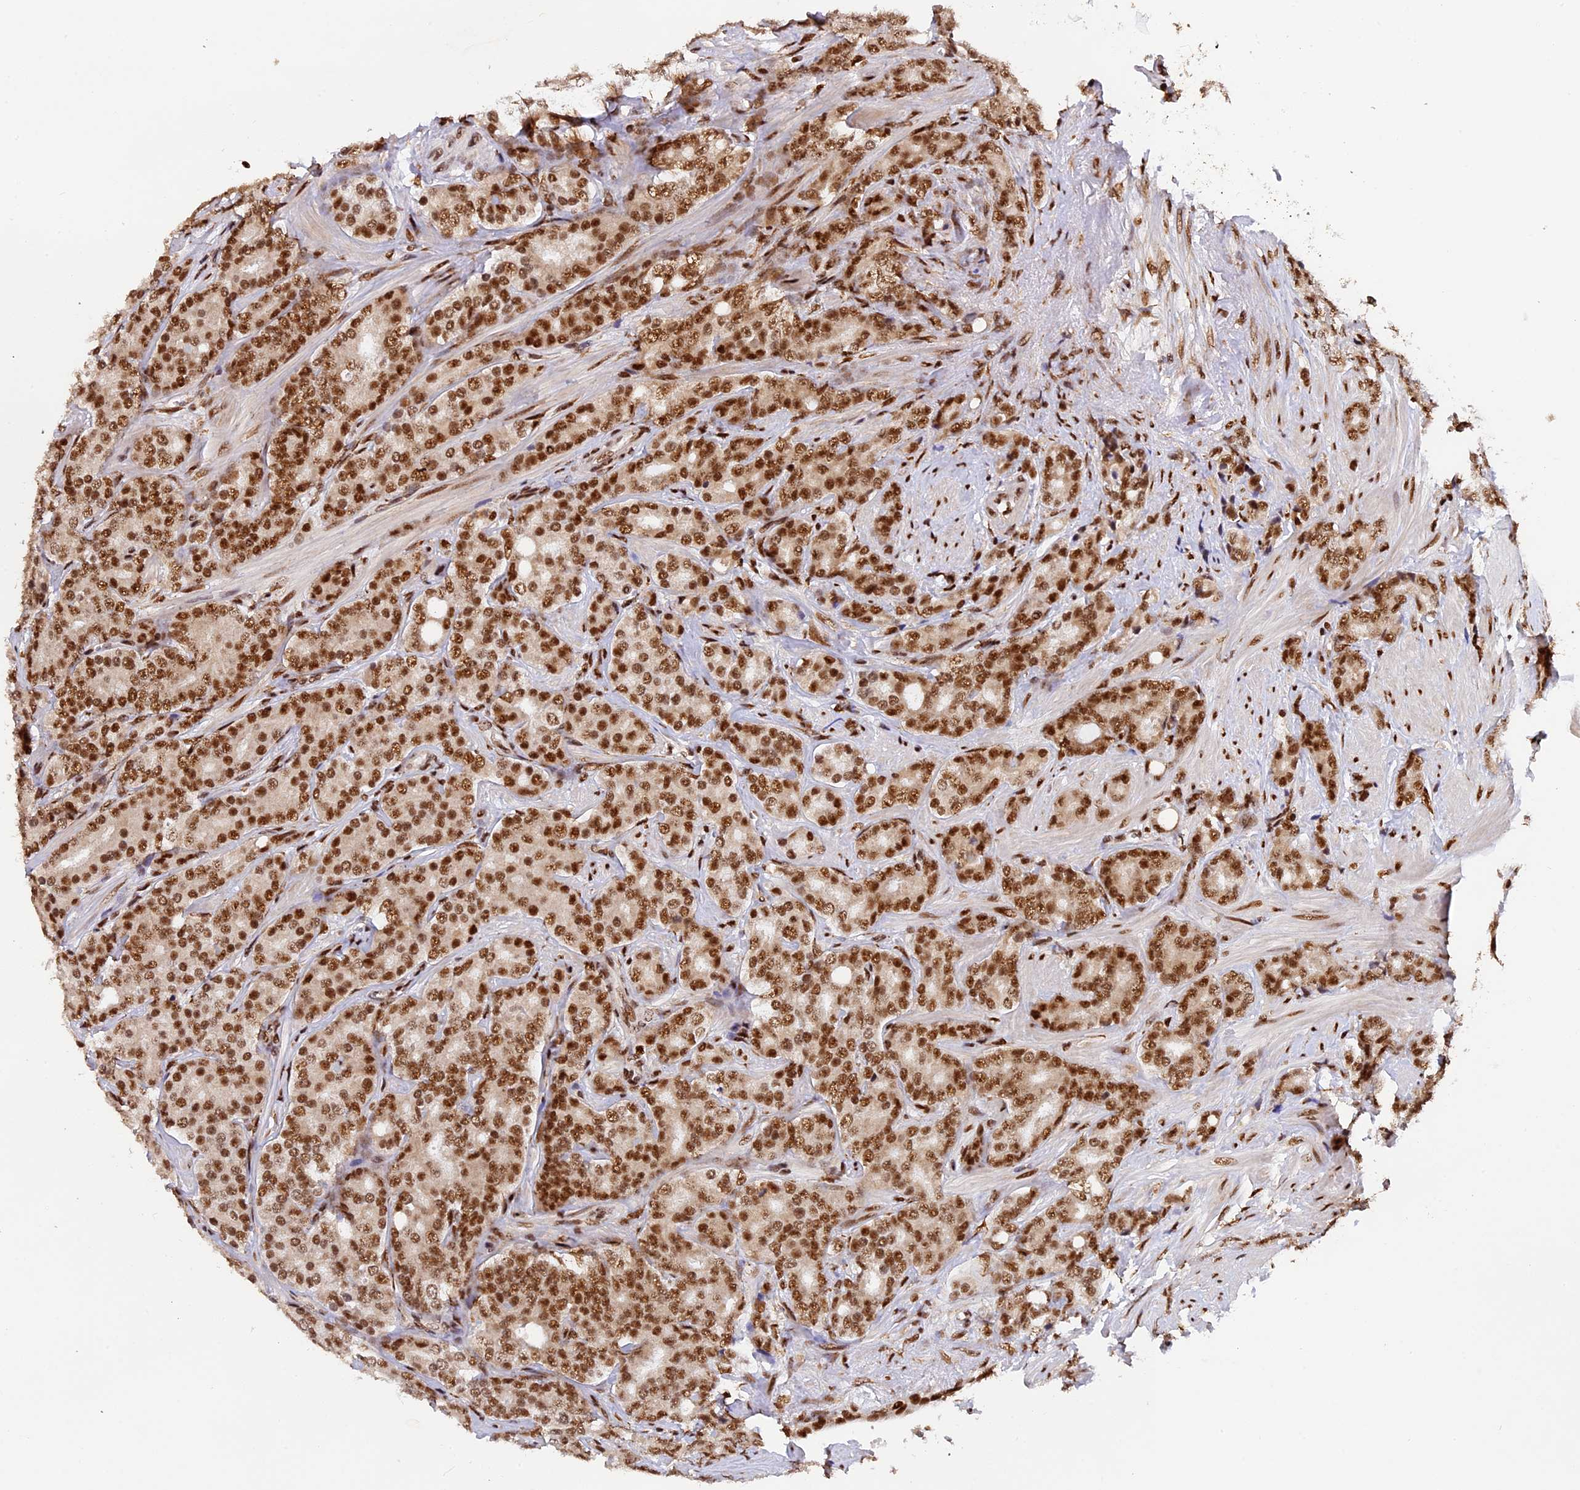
{"staining": {"intensity": "strong", "quantity": ">75%", "location": "nuclear"}, "tissue": "prostate cancer", "cell_type": "Tumor cells", "image_type": "cancer", "snomed": [{"axis": "morphology", "description": "Adenocarcinoma, High grade"}, {"axis": "topography", "description": "Prostate"}], "caption": "Protein staining of prostate high-grade adenocarcinoma tissue exhibits strong nuclear expression in approximately >75% of tumor cells. The staining was performed using DAB (3,3'-diaminobenzidine), with brown indicating positive protein expression. Nuclei are stained blue with hematoxylin.", "gene": "RAMAC", "patient": {"sex": "male", "age": 62}}